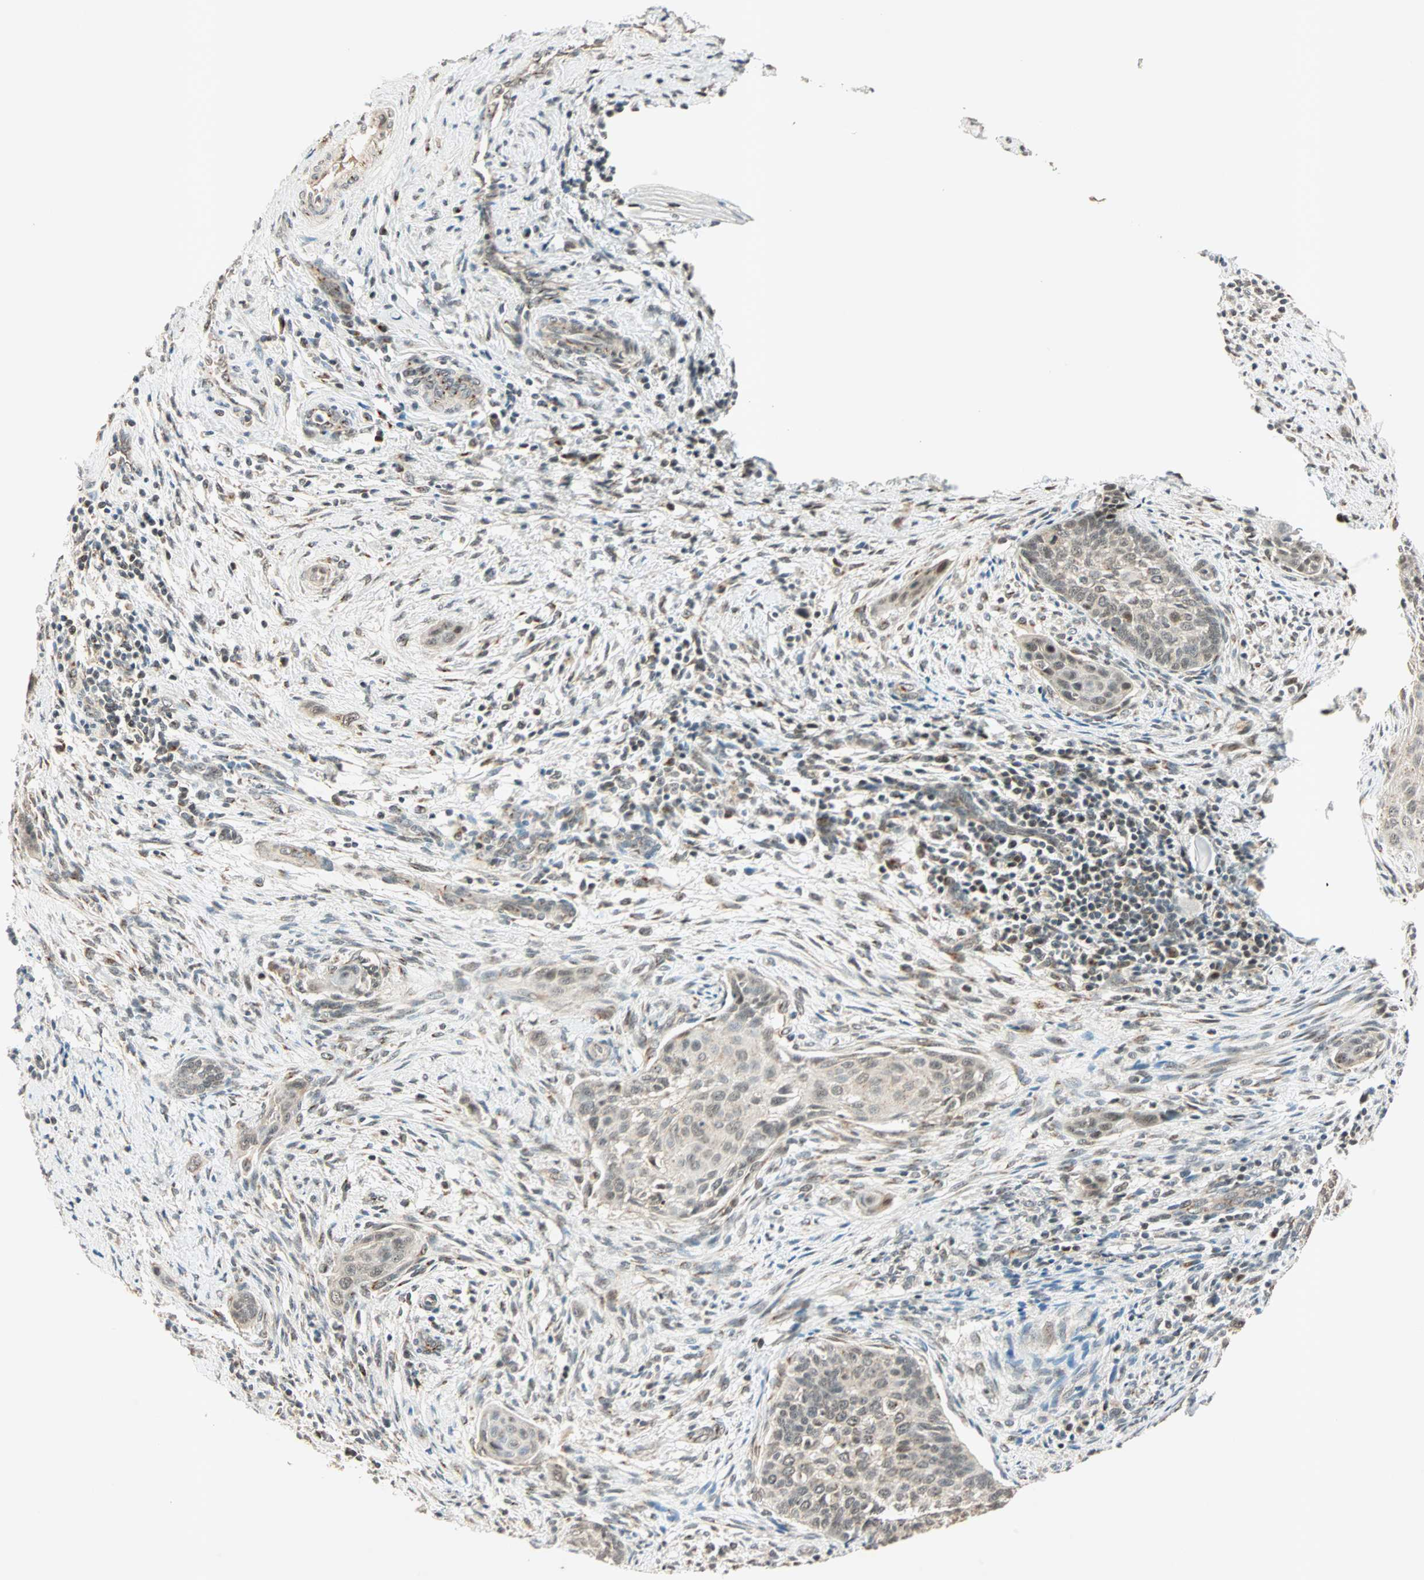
{"staining": {"intensity": "weak", "quantity": "25%-75%", "location": "nuclear"}, "tissue": "cervical cancer", "cell_type": "Tumor cells", "image_type": "cancer", "snomed": [{"axis": "morphology", "description": "Squamous cell carcinoma, NOS"}, {"axis": "topography", "description": "Cervix"}], "caption": "Cervical cancer stained with a protein marker demonstrates weak staining in tumor cells.", "gene": "PRDM2", "patient": {"sex": "female", "age": 33}}